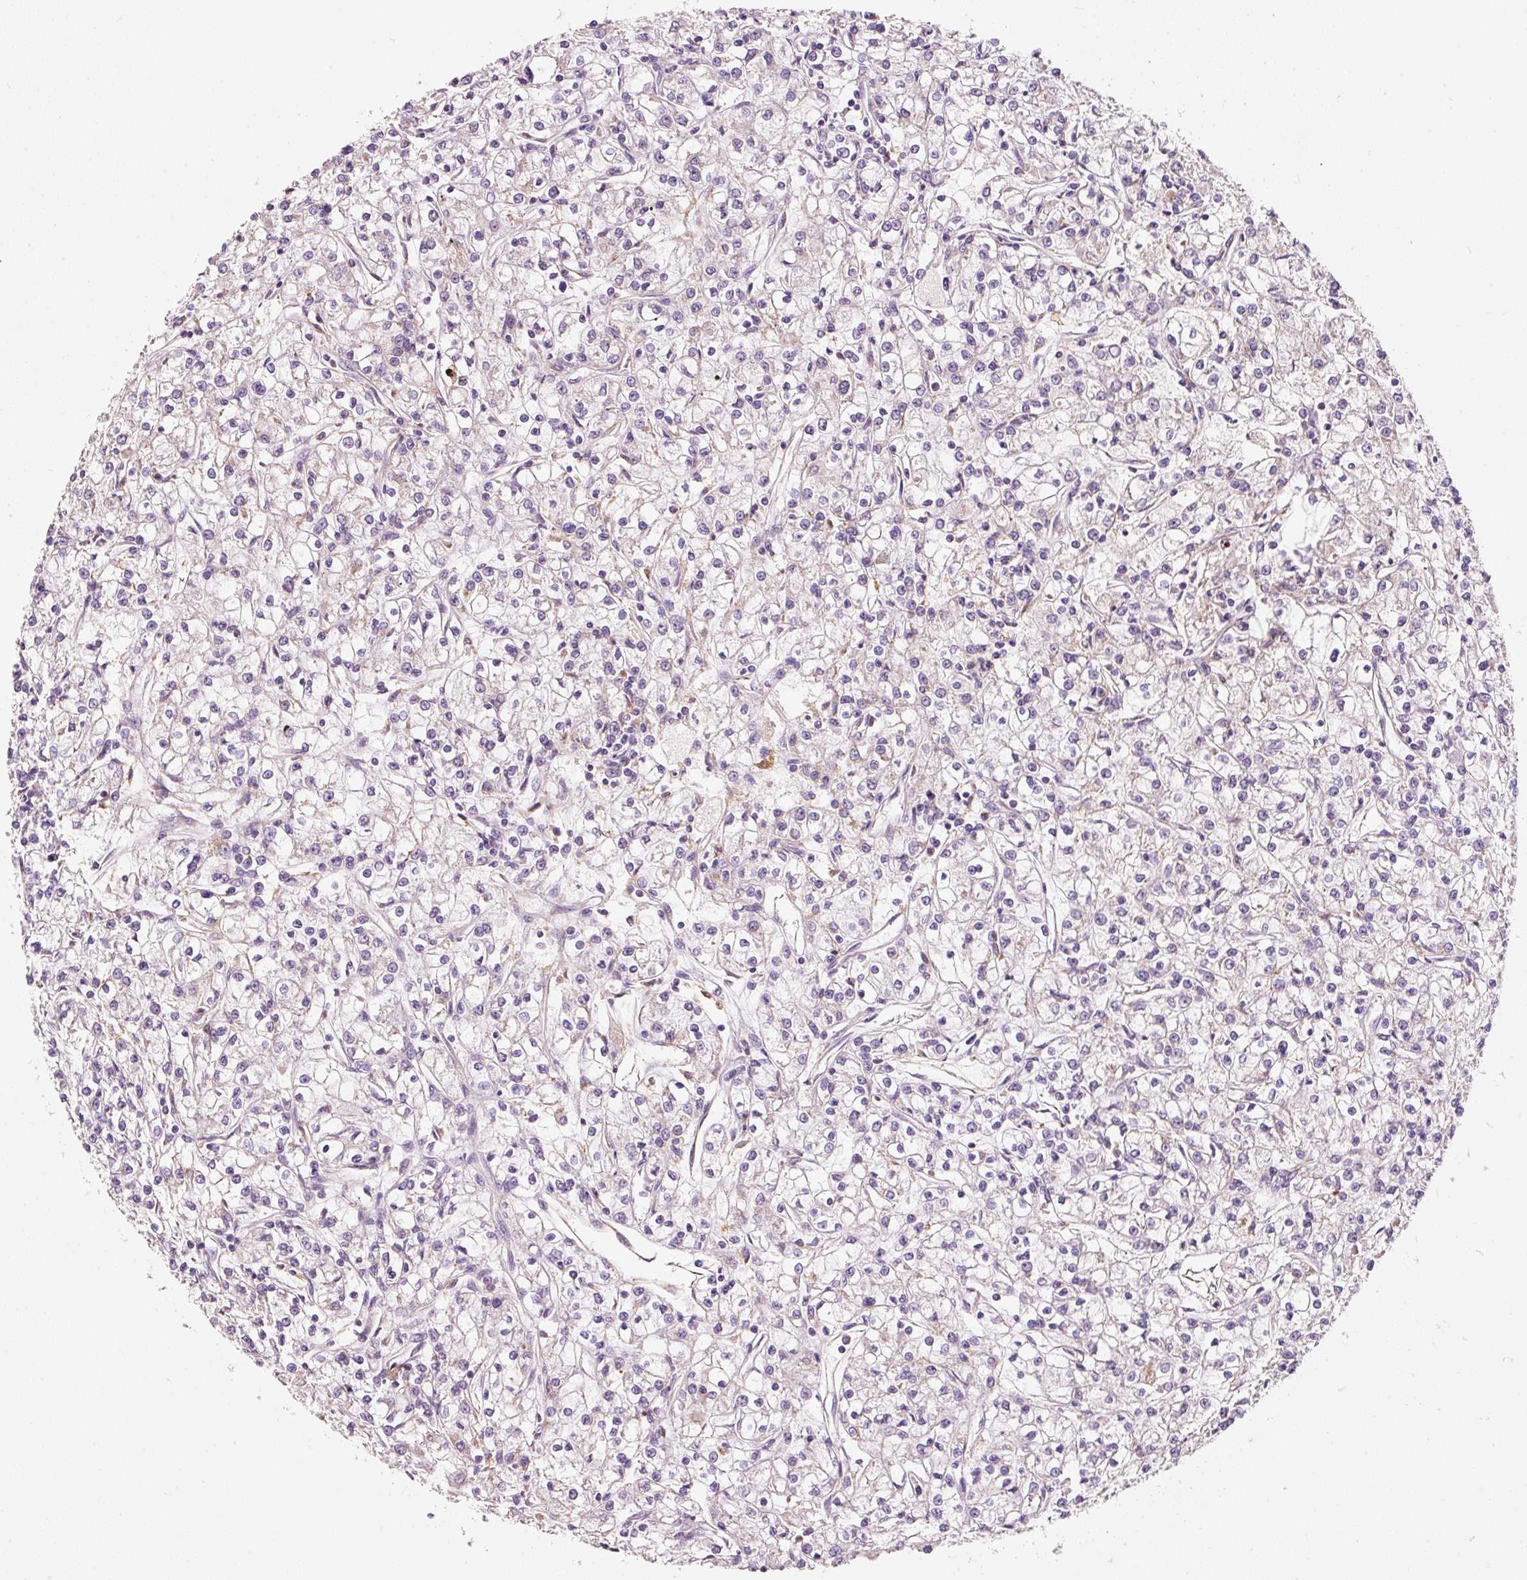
{"staining": {"intensity": "negative", "quantity": "none", "location": "none"}, "tissue": "renal cancer", "cell_type": "Tumor cells", "image_type": "cancer", "snomed": [{"axis": "morphology", "description": "Adenocarcinoma, NOS"}, {"axis": "topography", "description": "Kidney"}], "caption": "DAB (3,3'-diaminobenzidine) immunohistochemical staining of human adenocarcinoma (renal) demonstrates no significant positivity in tumor cells.", "gene": "IQGAP2", "patient": {"sex": "female", "age": 59}}